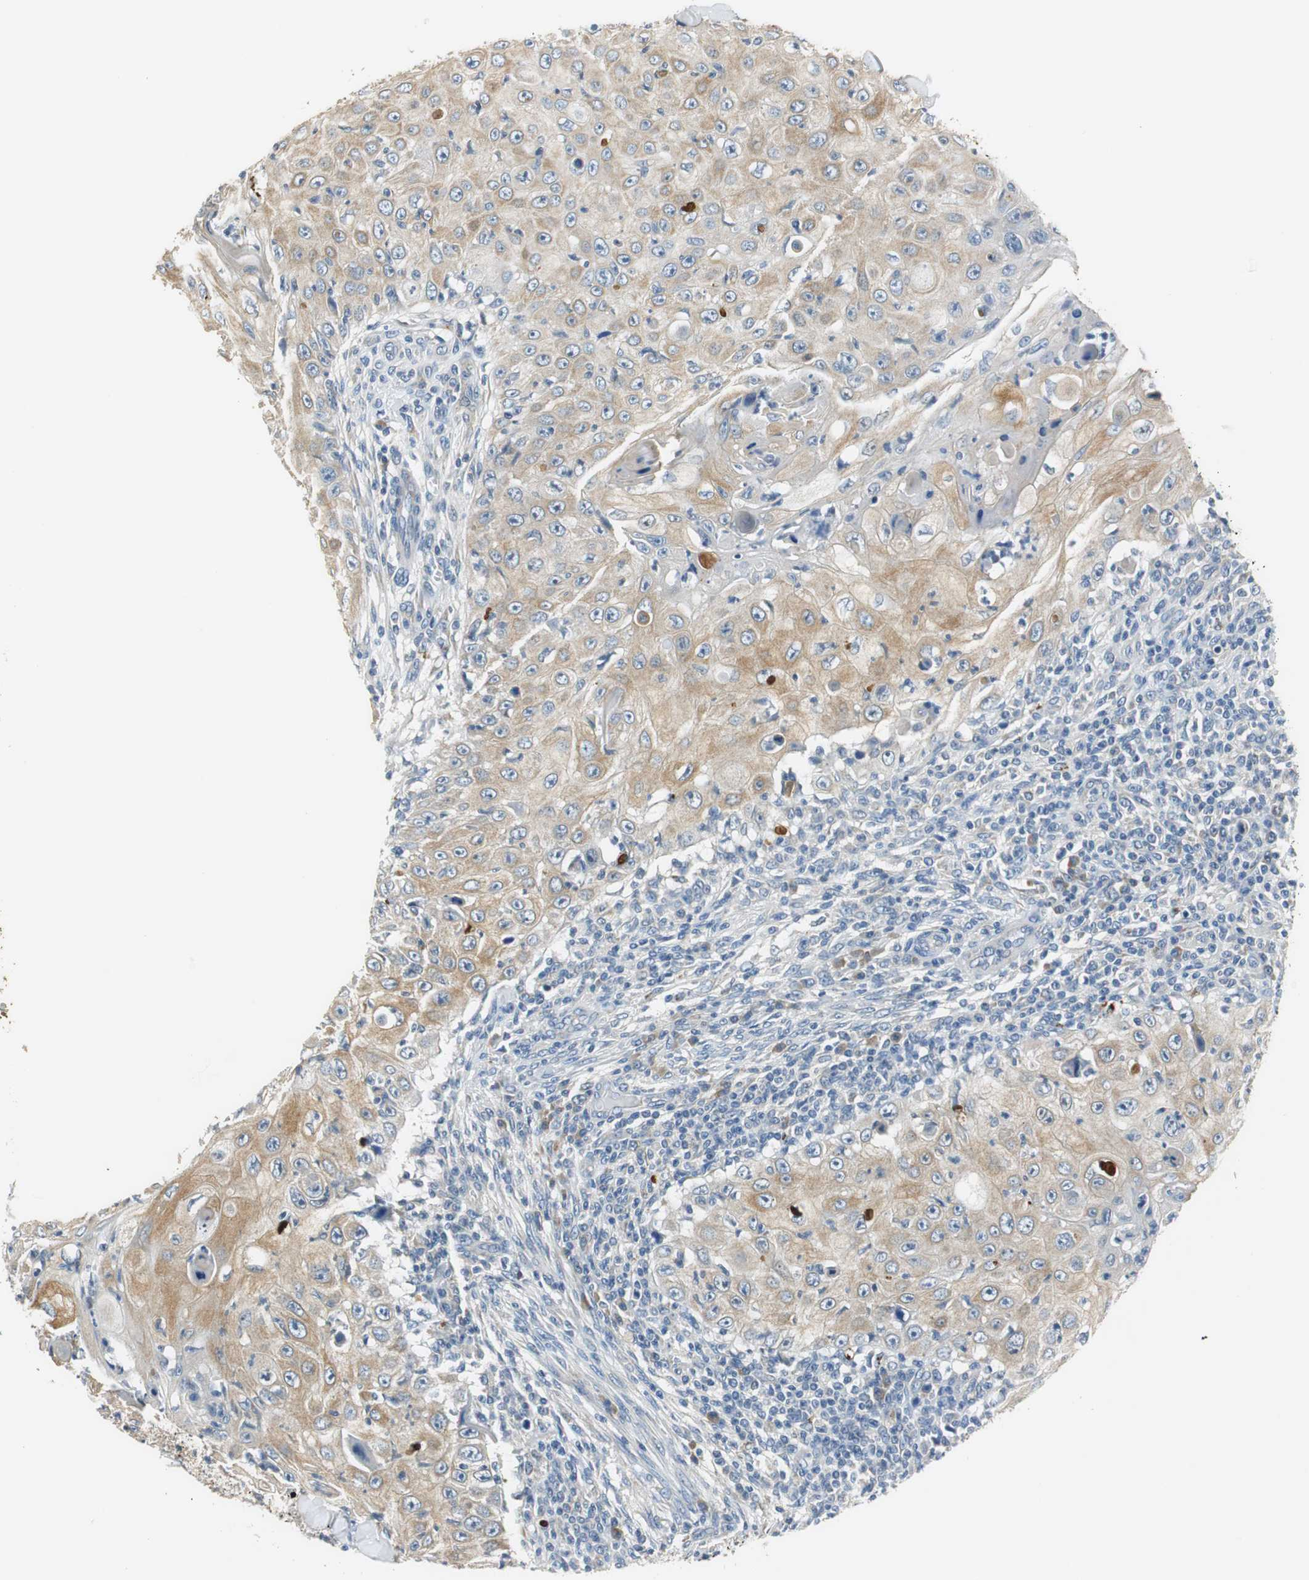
{"staining": {"intensity": "moderate", "quantity": ">75%", "location": "cytoplasmic/membranous"}, "tissue": "skin cancer", "cell_type": "Tumor cells", "image_type": "cancer", "snomed": [{"axis": "morphology", "description": "Squamous cell carcinoma, NOS"}, {"axis": "topography", "description": "Skin"}], "caption": "Immunohistochemical staining of skin squamous cell carcinoma reveals medium levels of moderate cytoplasmic/membranous protein positivity in approximately >75% of tumor cells.", "gene": "FADS2", "patient": {"sex": "male", "age": 86}}